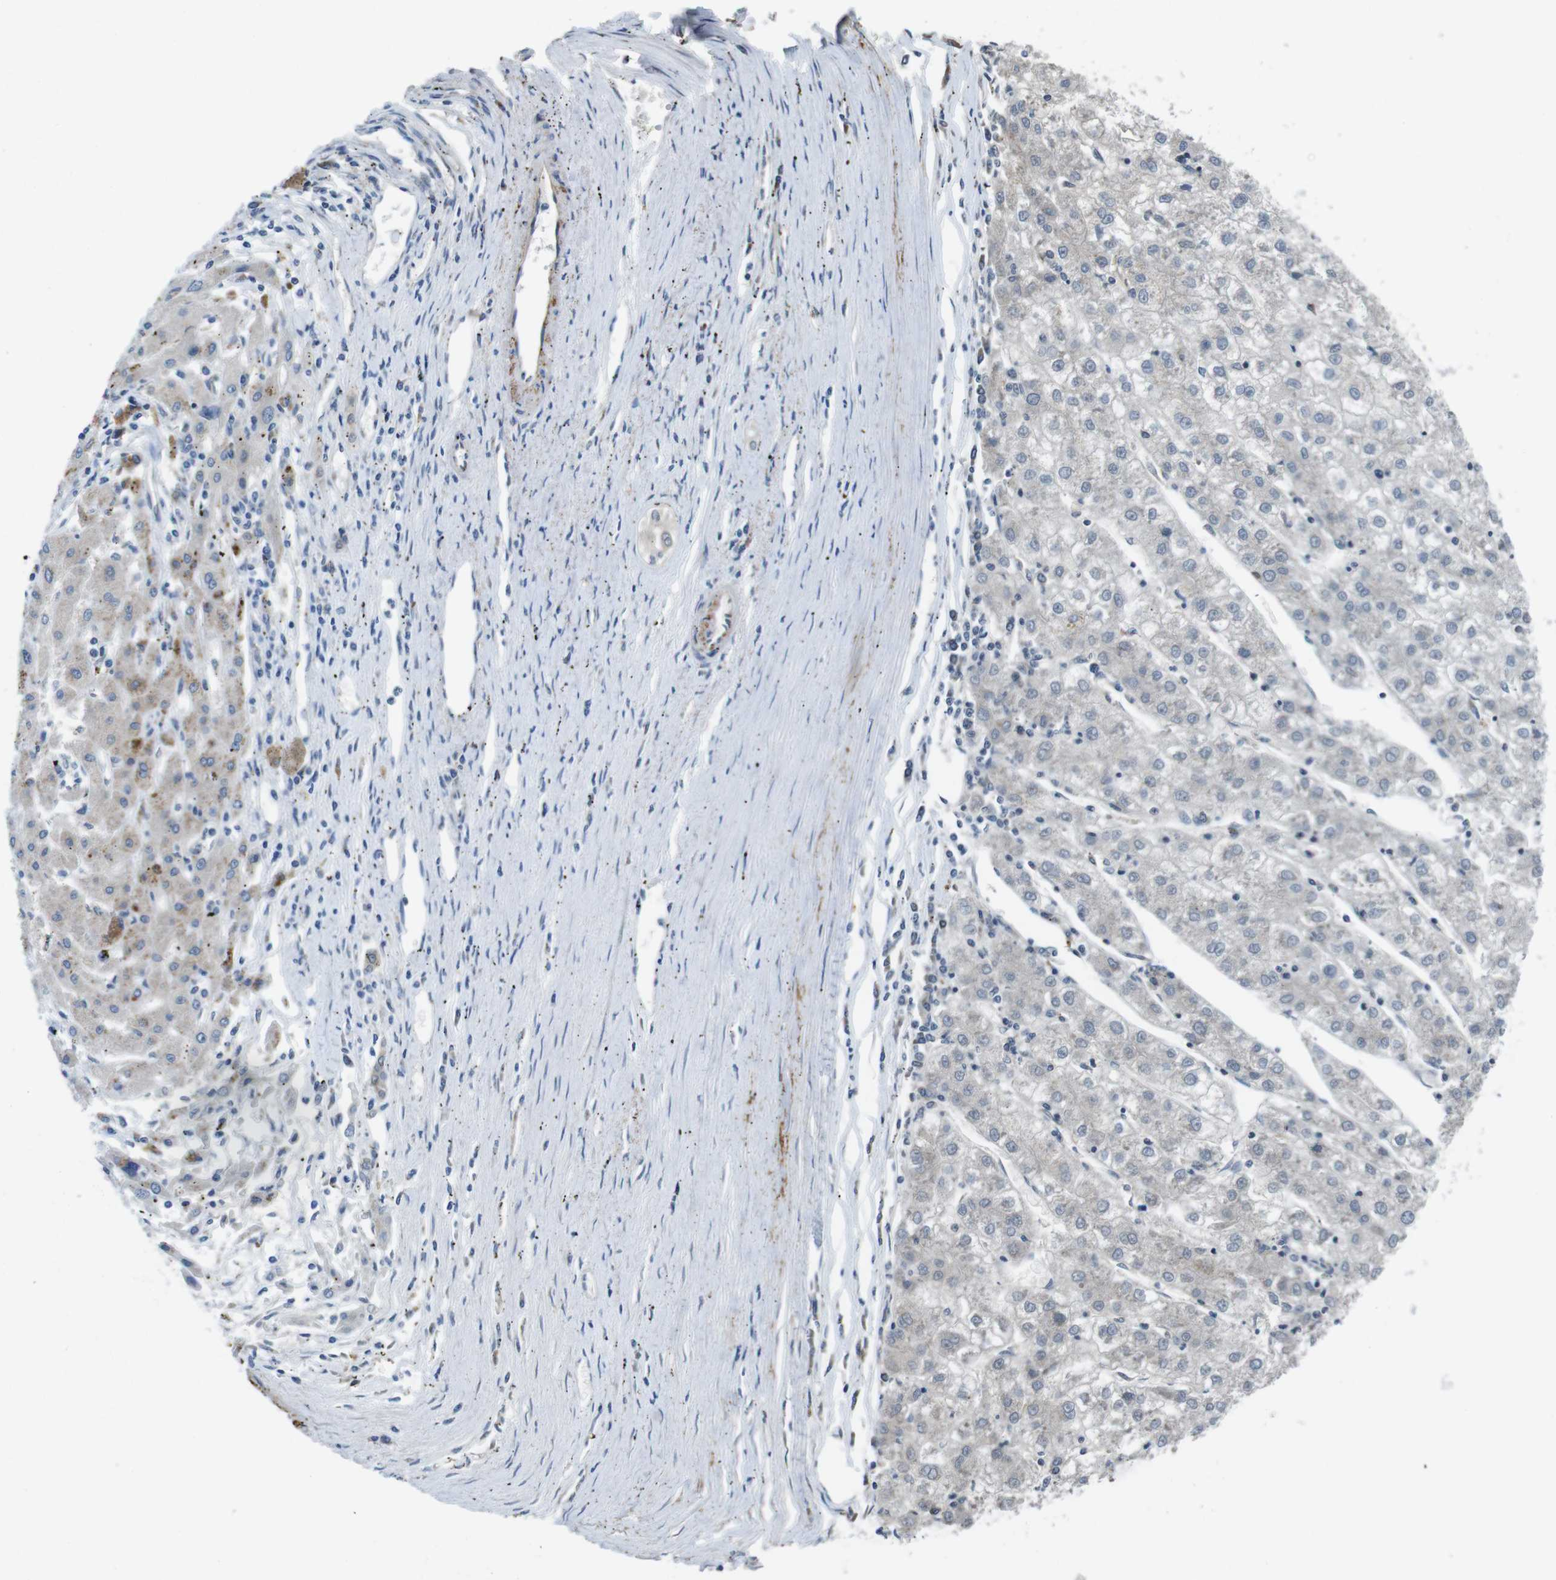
{"staining": {"intensity": "weak", "quantity": "<25%", "location": "cytoplasmic/membranous"}, "tissue": "liver cancer", "cell_type": "Tumor cells", "image_type": "cancer", "snomed": [{"axis": "morphology", "description": "Carcinoma, Hepatocellular, NOS"}, {"axis": "topography", "description": "Liver"}], "caption": "Image shows no protein staining in tumor cells of liver cancer tissue. Nuclei are stained in blue.", "gene": "RAB6A", "patient": {"sex": "male", "age": 72}}